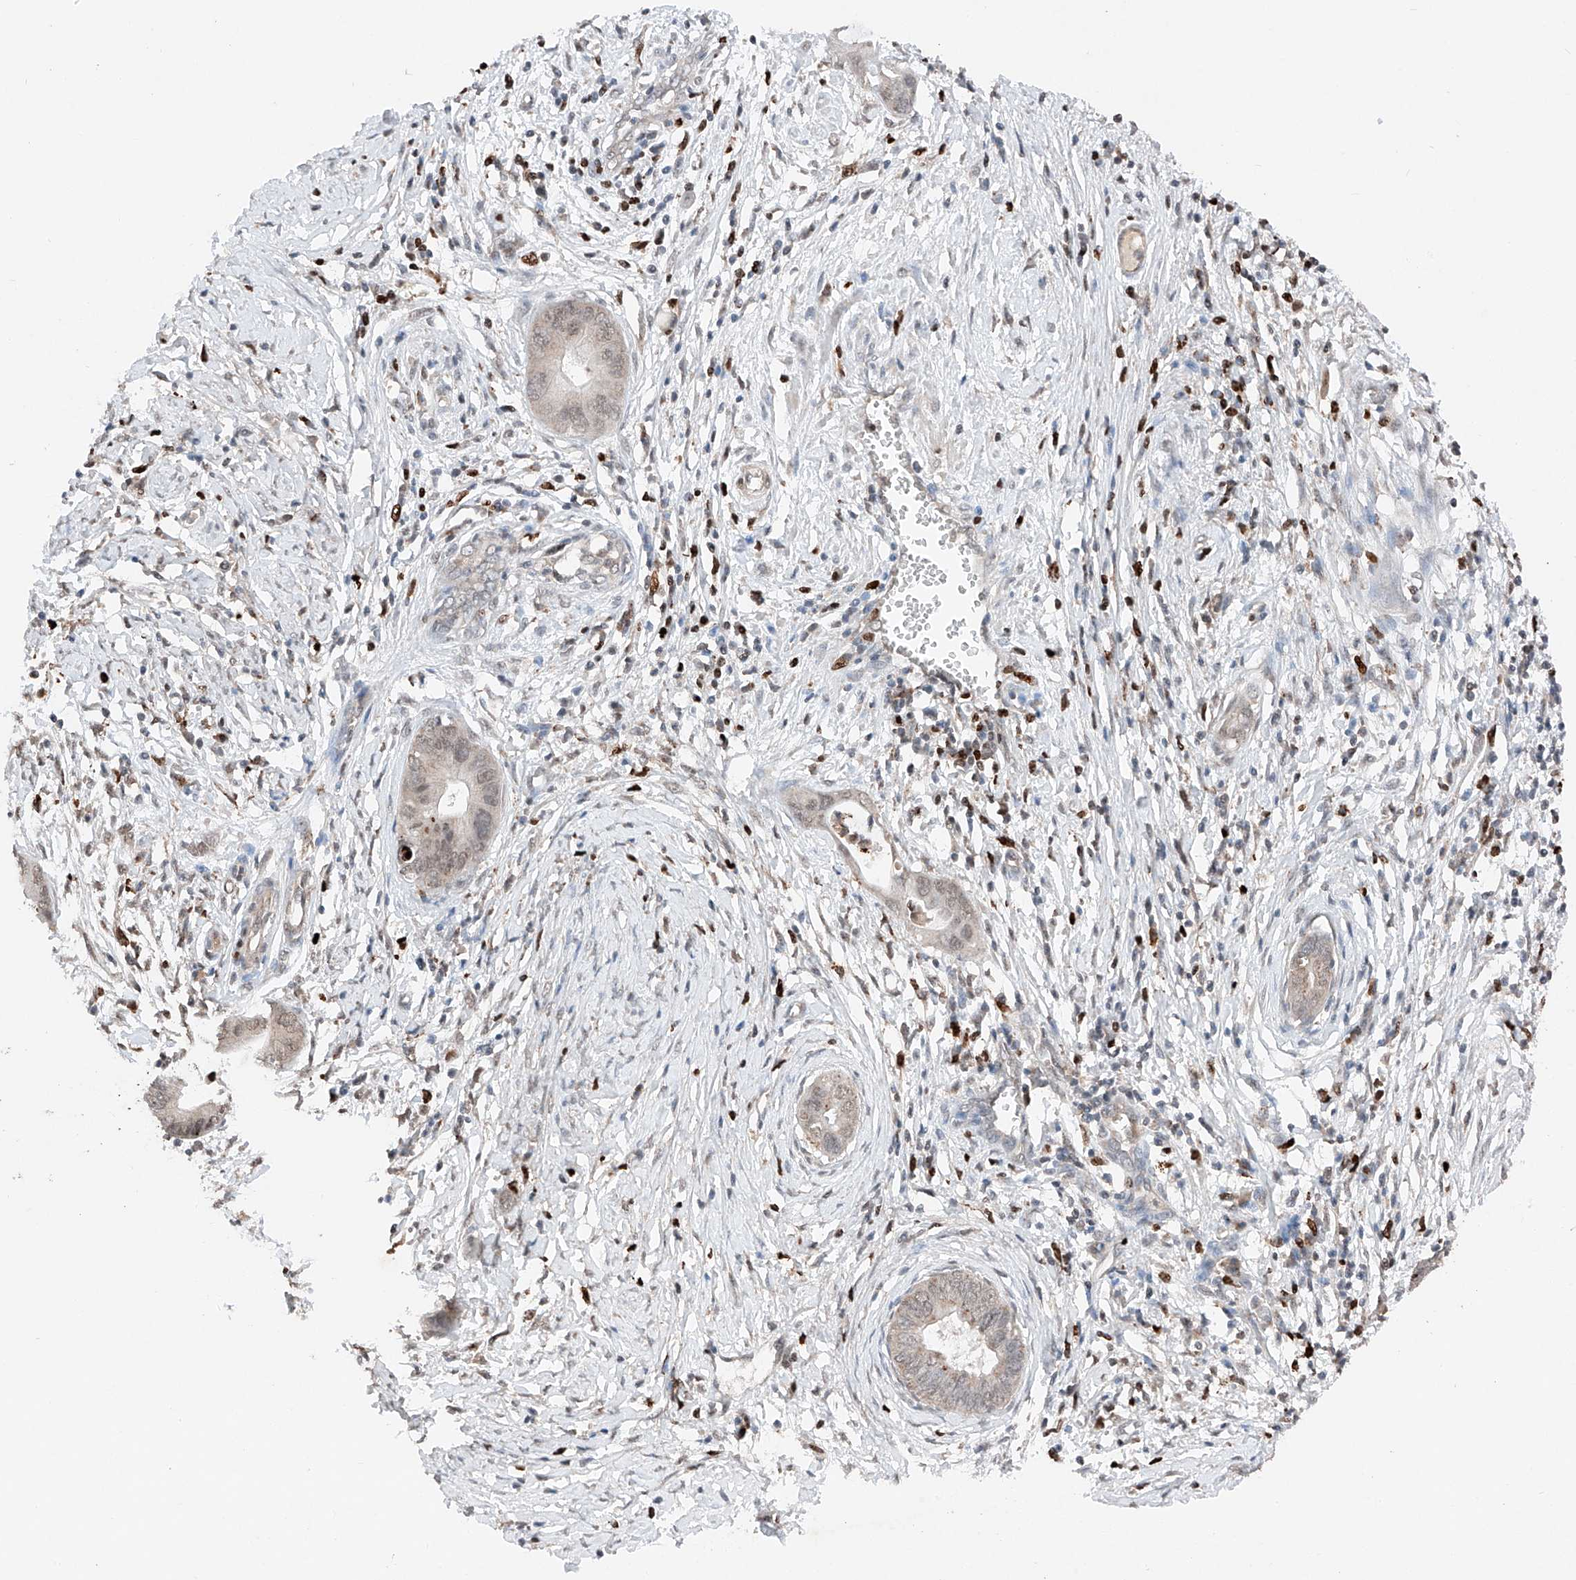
{"staining": {"intensity": "weak", "quantity": "<25%", "location": "nuclear"}, "tissue": "cervical cancer", "cell_type": "Tumor cells", "image_type": "cancer", "snomed": [{"axis": "morphology", "description": "Adenocarcinoma, NOS"}, {"axis": "topography", "description": "Cervix"}], "caption": "Immunohistochemistry histopathology image of human cervical adenocarcinoma stained for a protein (brown), which shows no positivity in tumor cells. (IHC, brightfield microscopy, high magnification).", "gene": "TBX4", "patient": {"sex": "female", "age": 44}}